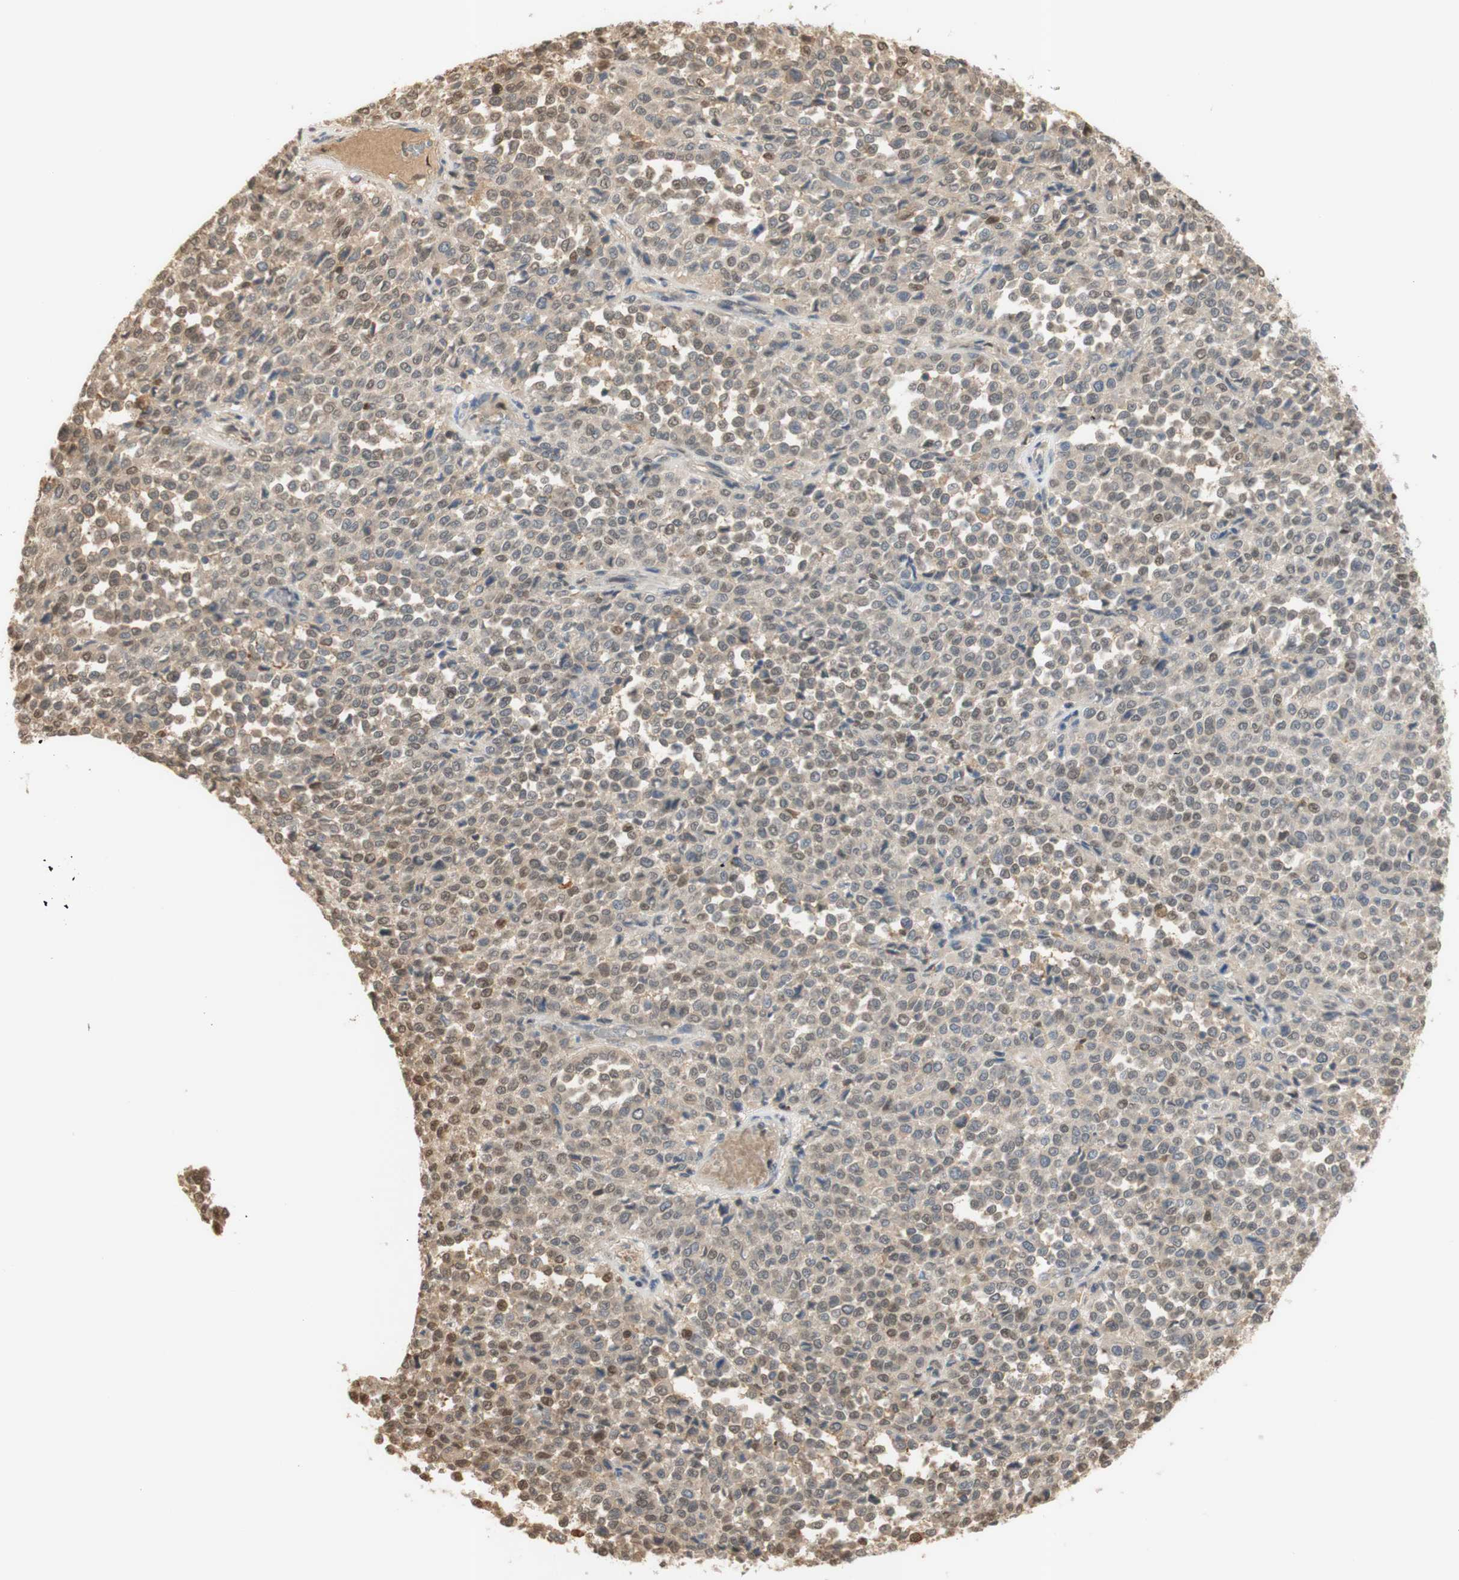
{"staining": {"intensity": "weak", "quantity": ">75%", "location": "cytoplasmic/membranous,nuclear"}, "tissue": "melanoma", "cell_type": "Tumor cells", "image_type": "cancer", "snomed": [{"axis": "morphology", "description": "Malignant melanoma, Metastatic site"}, {"axis": "topography", "description": "Pancreas"}], "caption": "A brown stain labels weak cytoplasmic/membranous and nuclear expression of a protein in malignant melanoma (metastatic site) tumor cells.", "gene": "NAP1L4", "patient": {"sex": "female", "age": 30}}